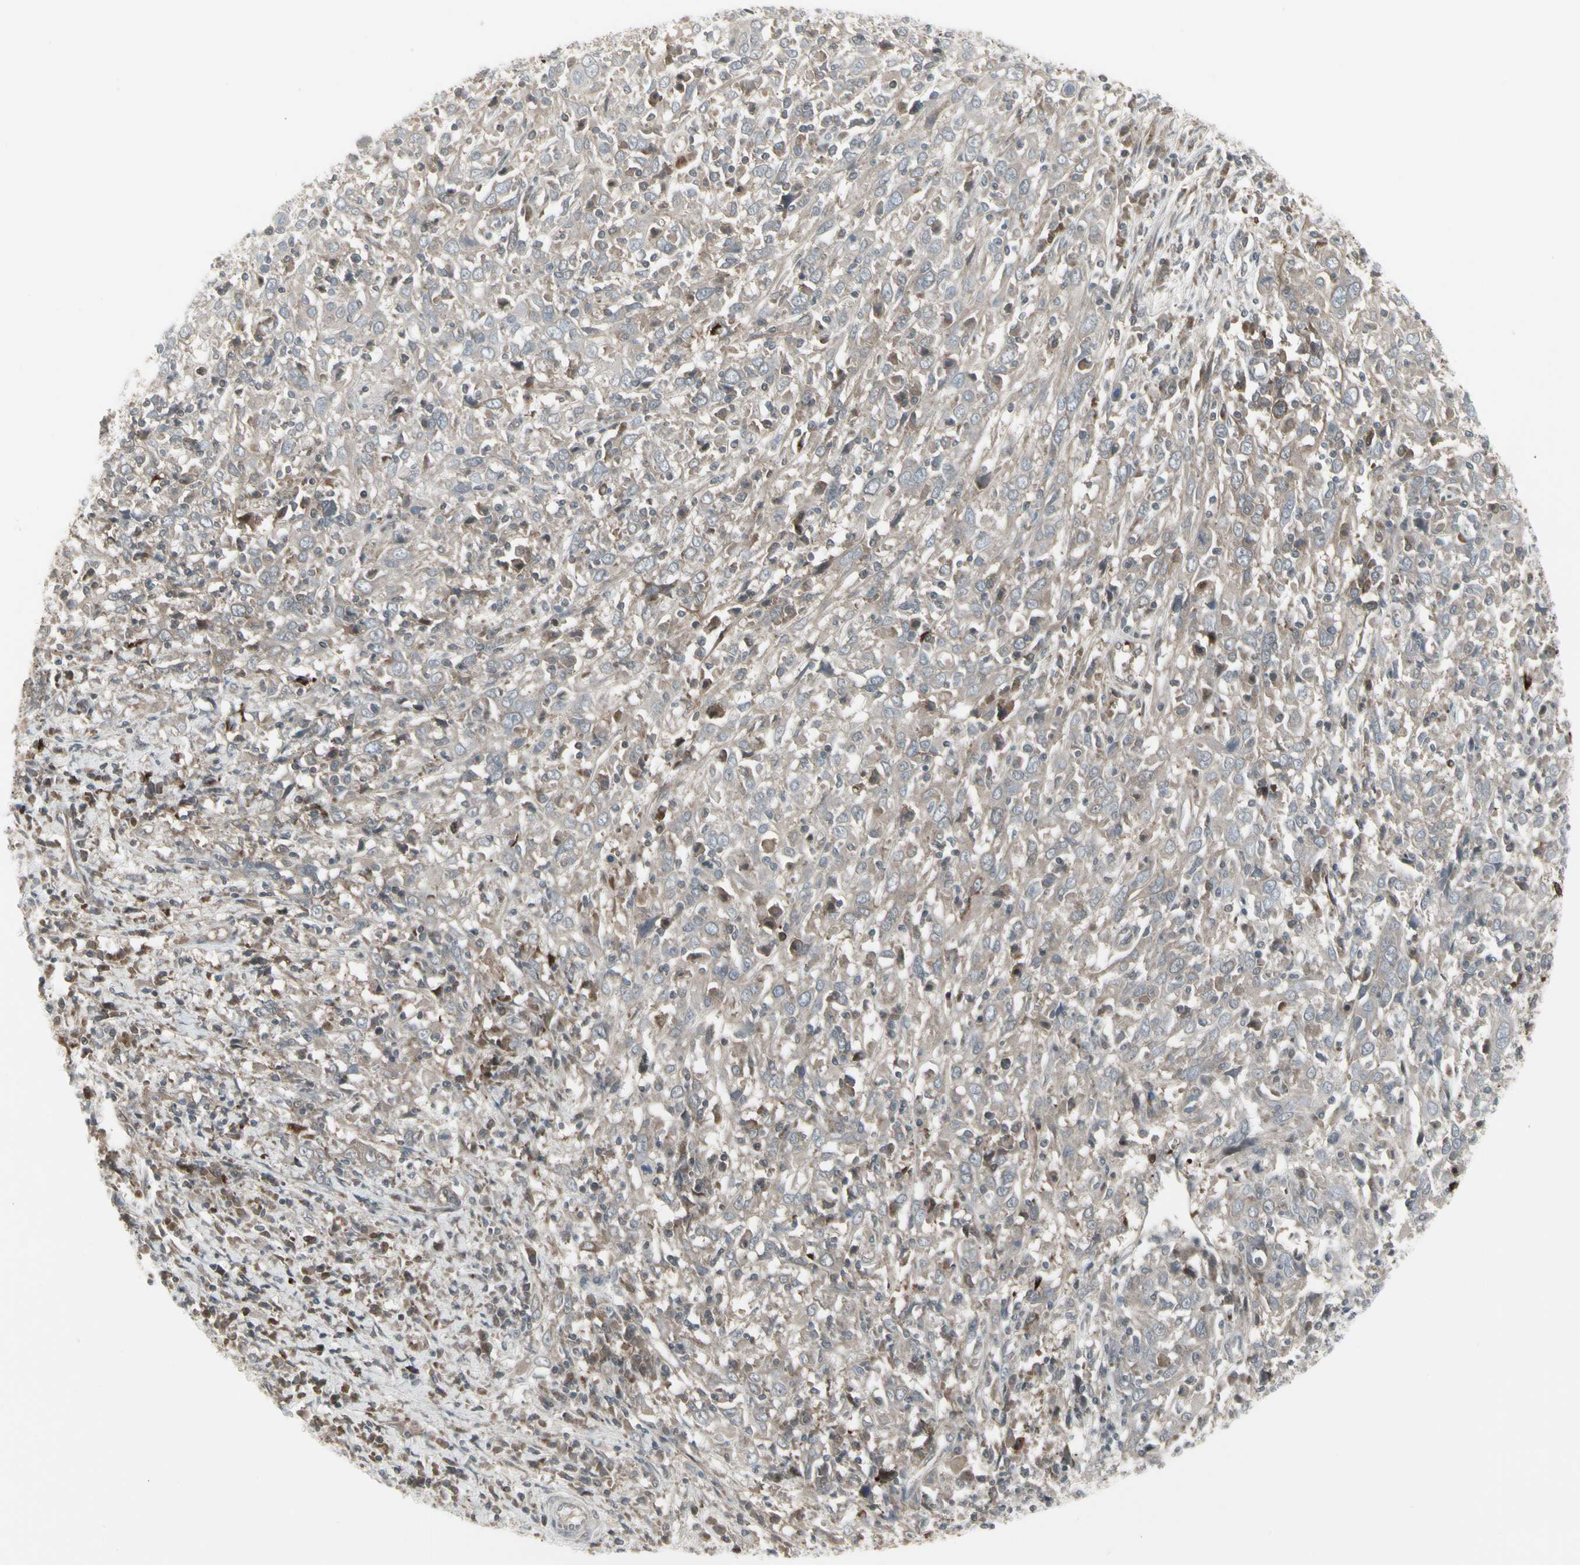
{"staining": {"intensity": "weak", "quantity": ">75%", "location": "cytoplasmic/membranous"}, "tissue": "cervical cancer", "cell_type": "Tumor cells", "image_type": "cancer", "snomed": [{"axis": "morphology", "description": "Squamous cell carcinoma, NOS"}, {"axis": "topography", "description": "Cervix"}], "caption": "Immunohistochemistry (DAB (3,3'-diaminobenzidine)) staining of squamous cell carcinoma (cervical) reveals weak cytoplasmic/membranous protein expression in approximately >75% of tumor cells. The staining was performed using DAB (3,3'-diaminobenzidine), with brown indicating positive protein expression. Nuclei are stained blue with hematoxylin.", "gene": "IGFBP6", "patient": {"sex": "female", "age": 46}}